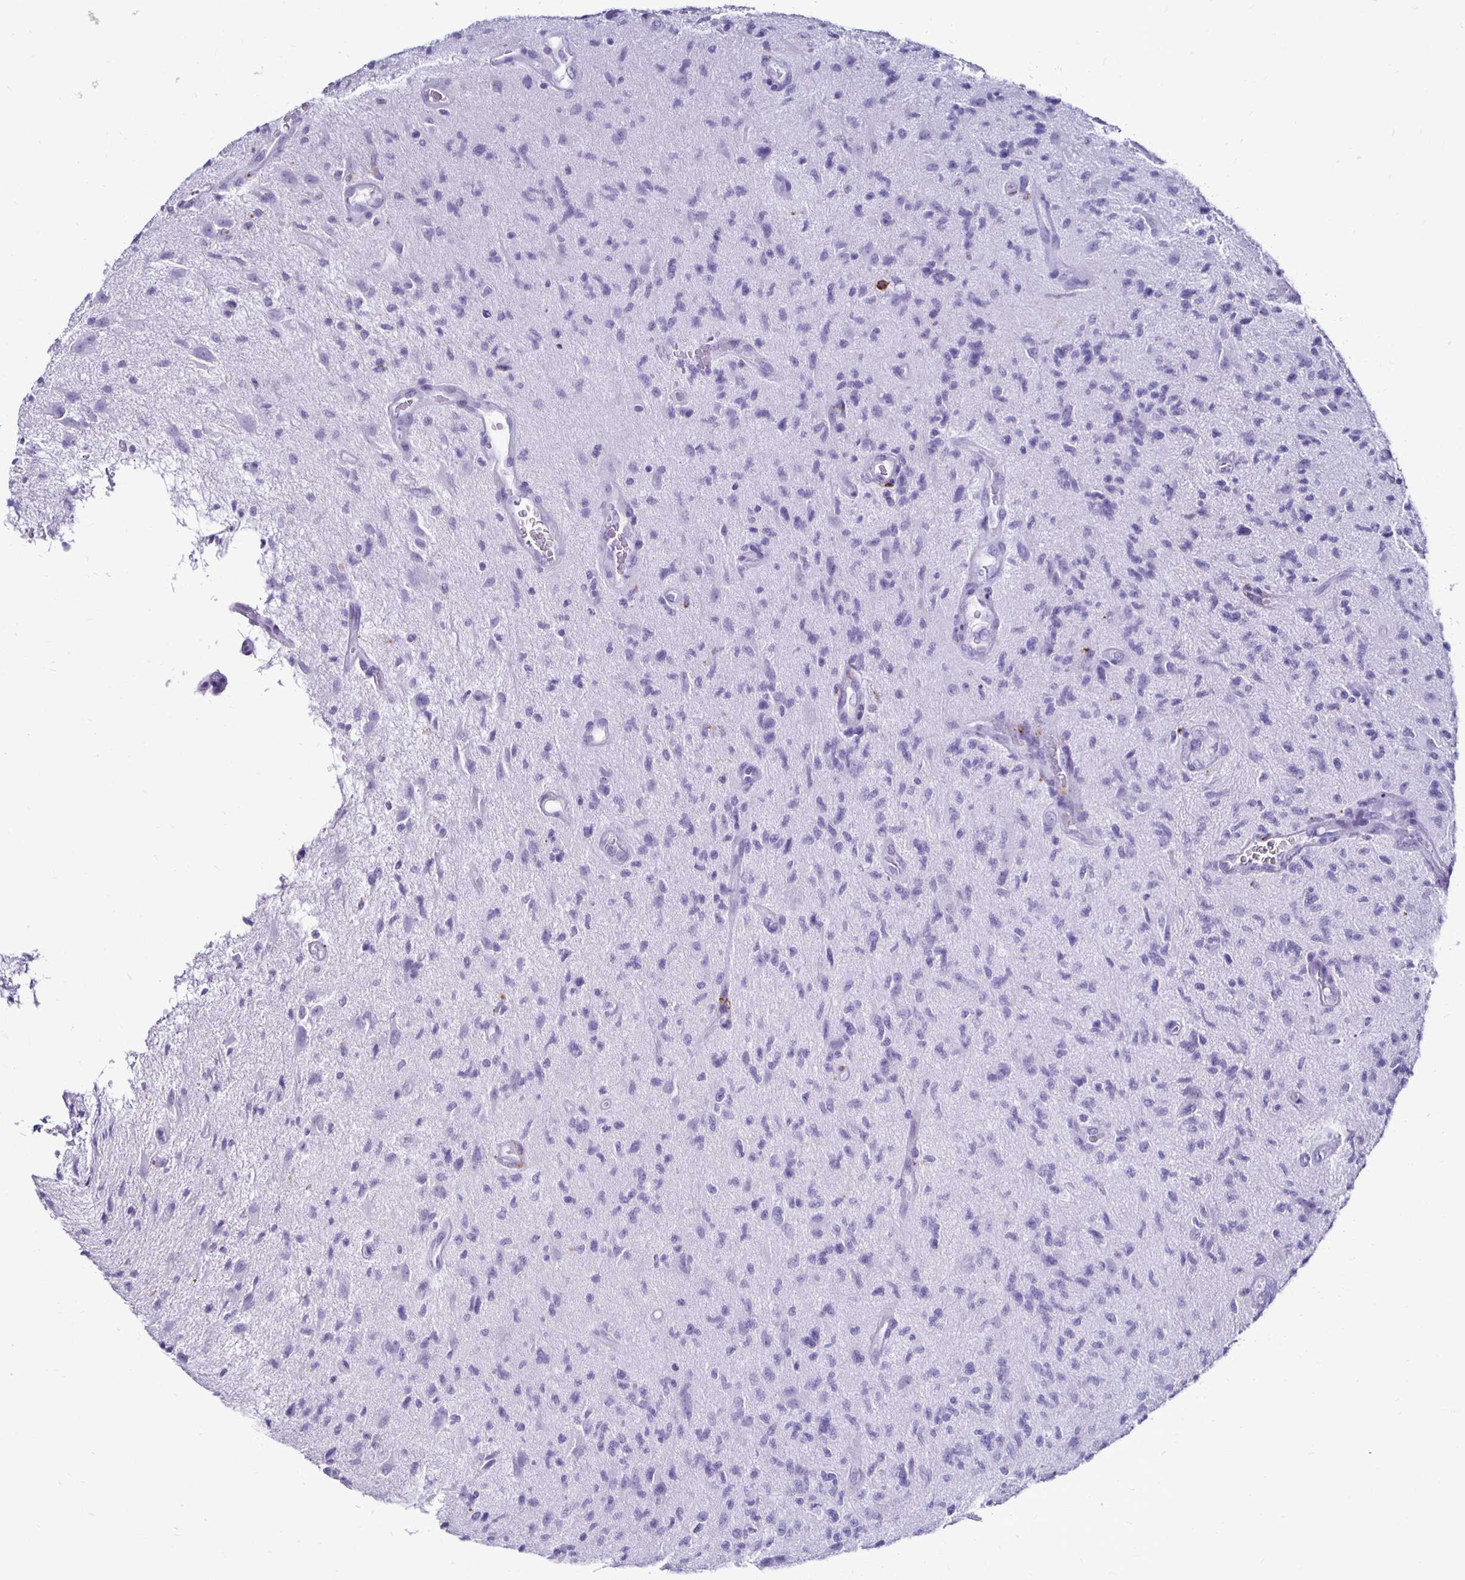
{"staining": {"intensity": "negative", "quantity": "none", "location": "none"}, "tissue": "glioma", "cell_type": "Tumor cells", "image_type": "cancer", "snomed": [{"axis": "morphology", "description": "Glioma, malignant, High grade"}, {"axis": "topography", "description": "Brain"}], "caption": "Immunohistochemistry (IHC) micrograph of glioma stained for a protein (brown), which shows no staining in tumor cells.", "gene": "CST5", "patient": {"sex": "male", "age": 67}}